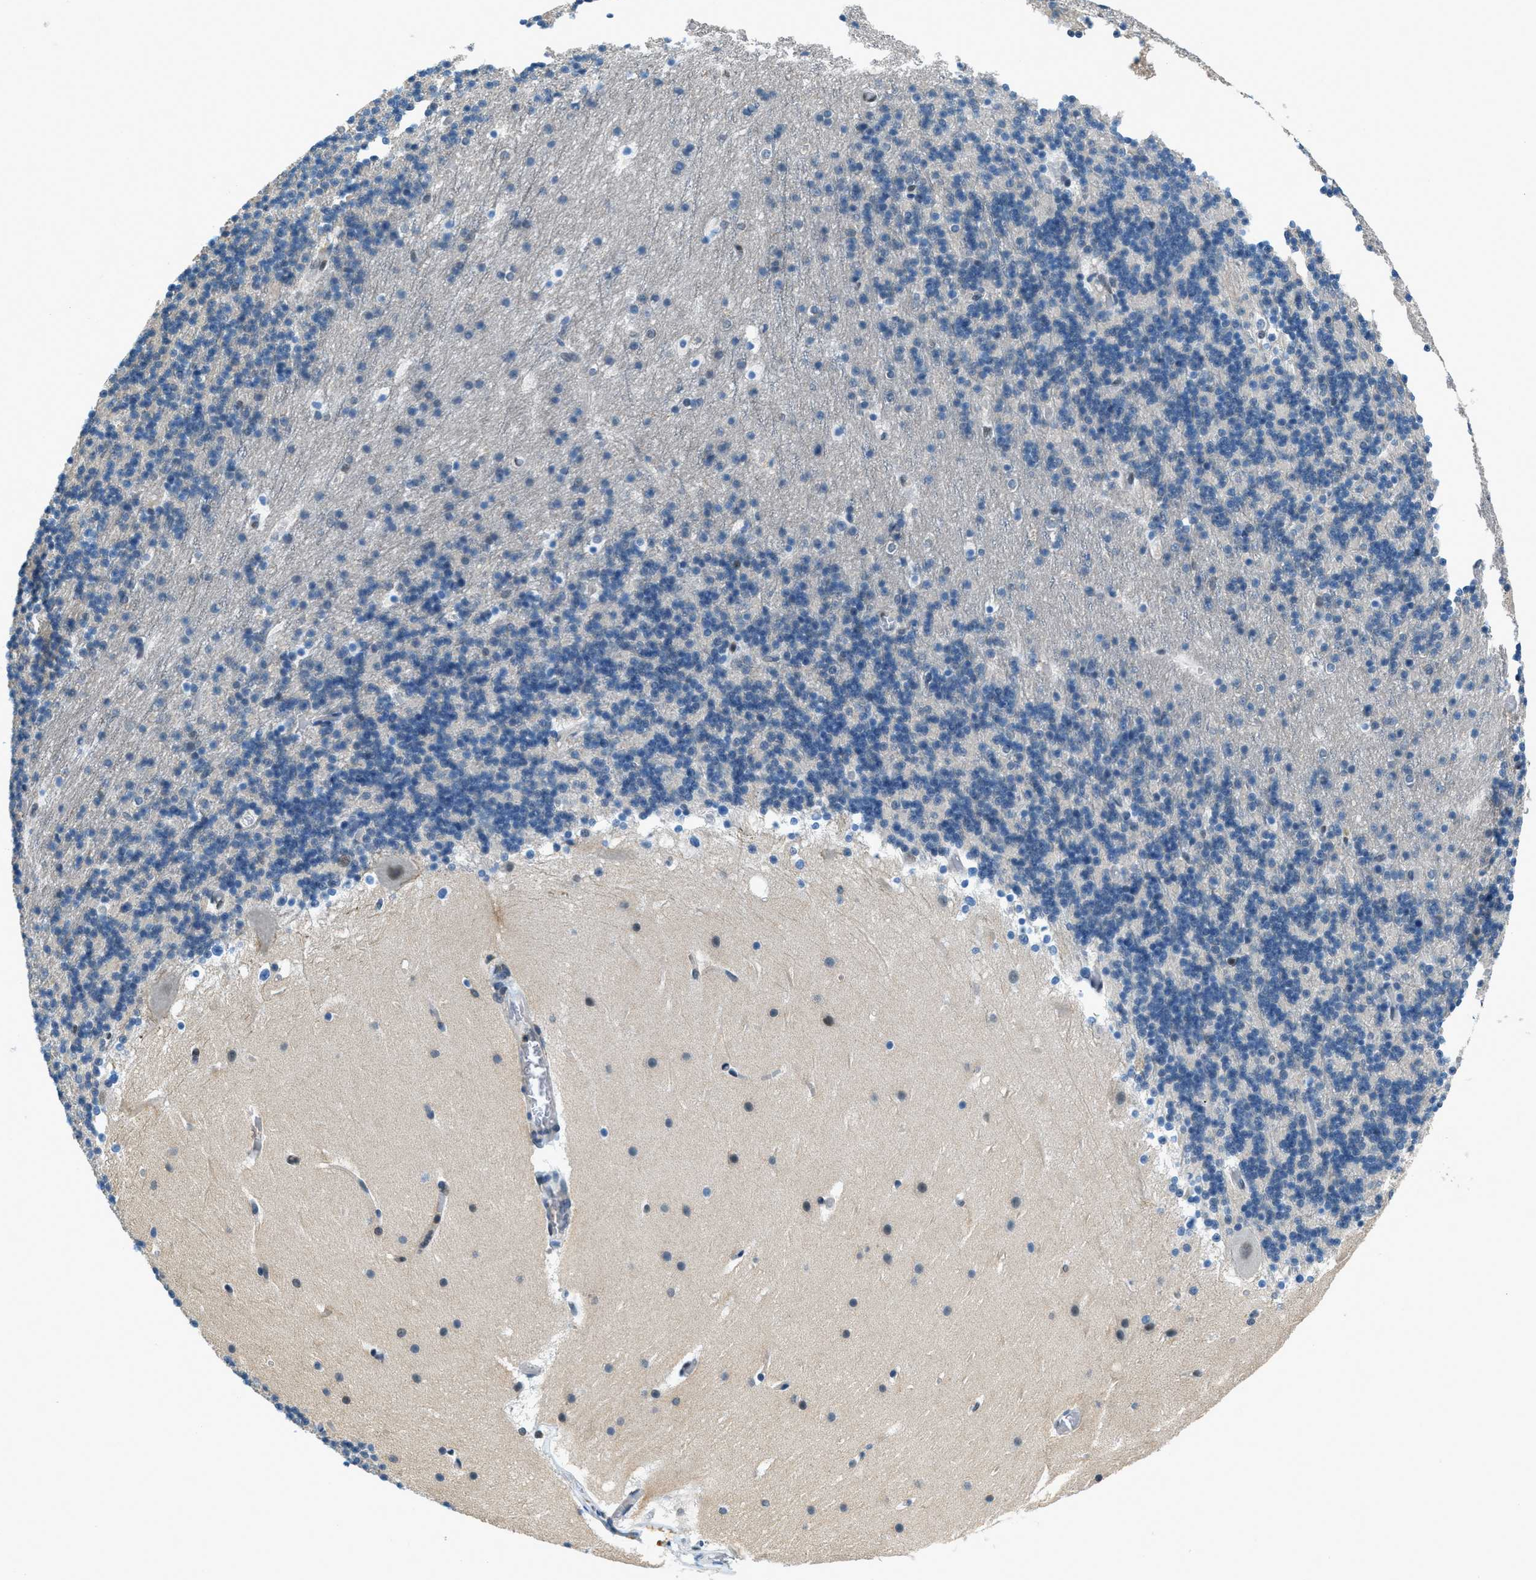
{"staining": {"intensity": "negative", "quantity": "none", "location": "none"}, "tissue": "cerebellum", "cell_type": "Cells in granular layer", "image_type": "normal", "snomed": [{"axis": "morphology", "description": "Normal tissue, NOS"}, {"axis": "topography", "description": "Cerebellum"}], "caption": "IHC image of normal cerebellum stained for a protein (brown), which displays no expression in cells in granular layer. The staining was performed using DAB to visualize the protein expression in brown, while the nuclei were stained in blue with hematoxylin (Magnification: 20x).", "gene": "OGFR", "patient": {"sex": "male", "age": 45}}